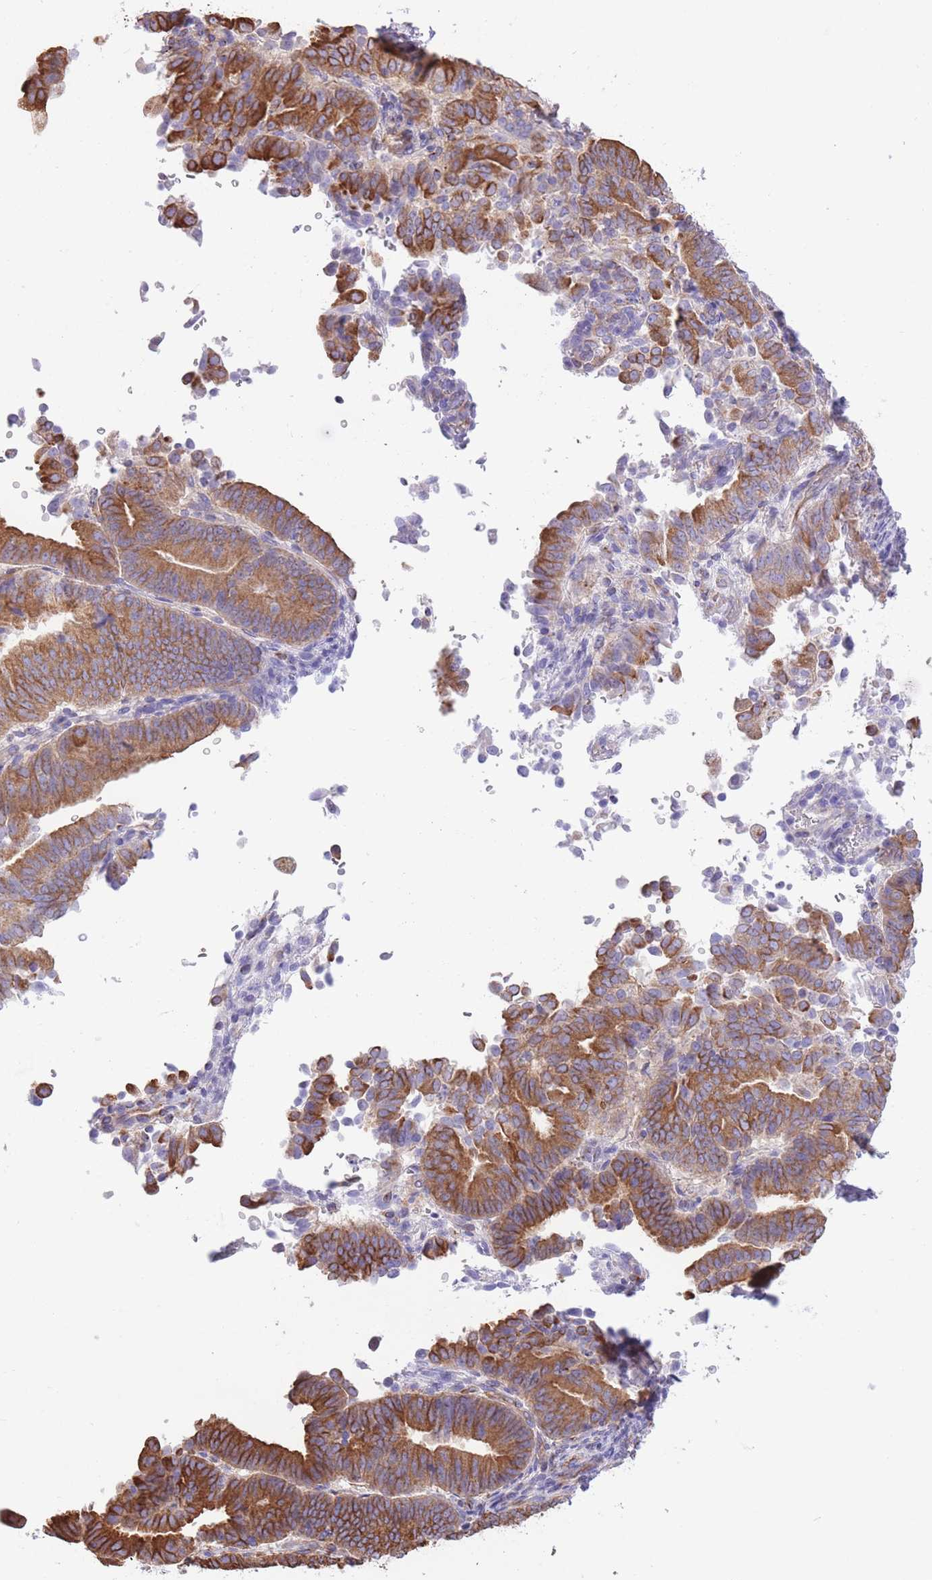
{"staining": {"intensity": "moderate", "quantity": ">75%", "location": "cytoplasmic/membranous"}, "tissue": "endometrial cancer", "cell_type": "Tumor cells", "image_type": "cancer", "snomed": [{"axis": "morphology", "description": "Adenocarcinoma, NOS"}, {"axis": "topography", "description": "Endometrium"}], "caption": "A brown stain shows moderate cytoplasmic/membranous expression of a protein in endometrial cancer (adenocarcinoma) tumor cells.", "gene": "RHOU", "patient": {"sex": "female", "age": 70}}